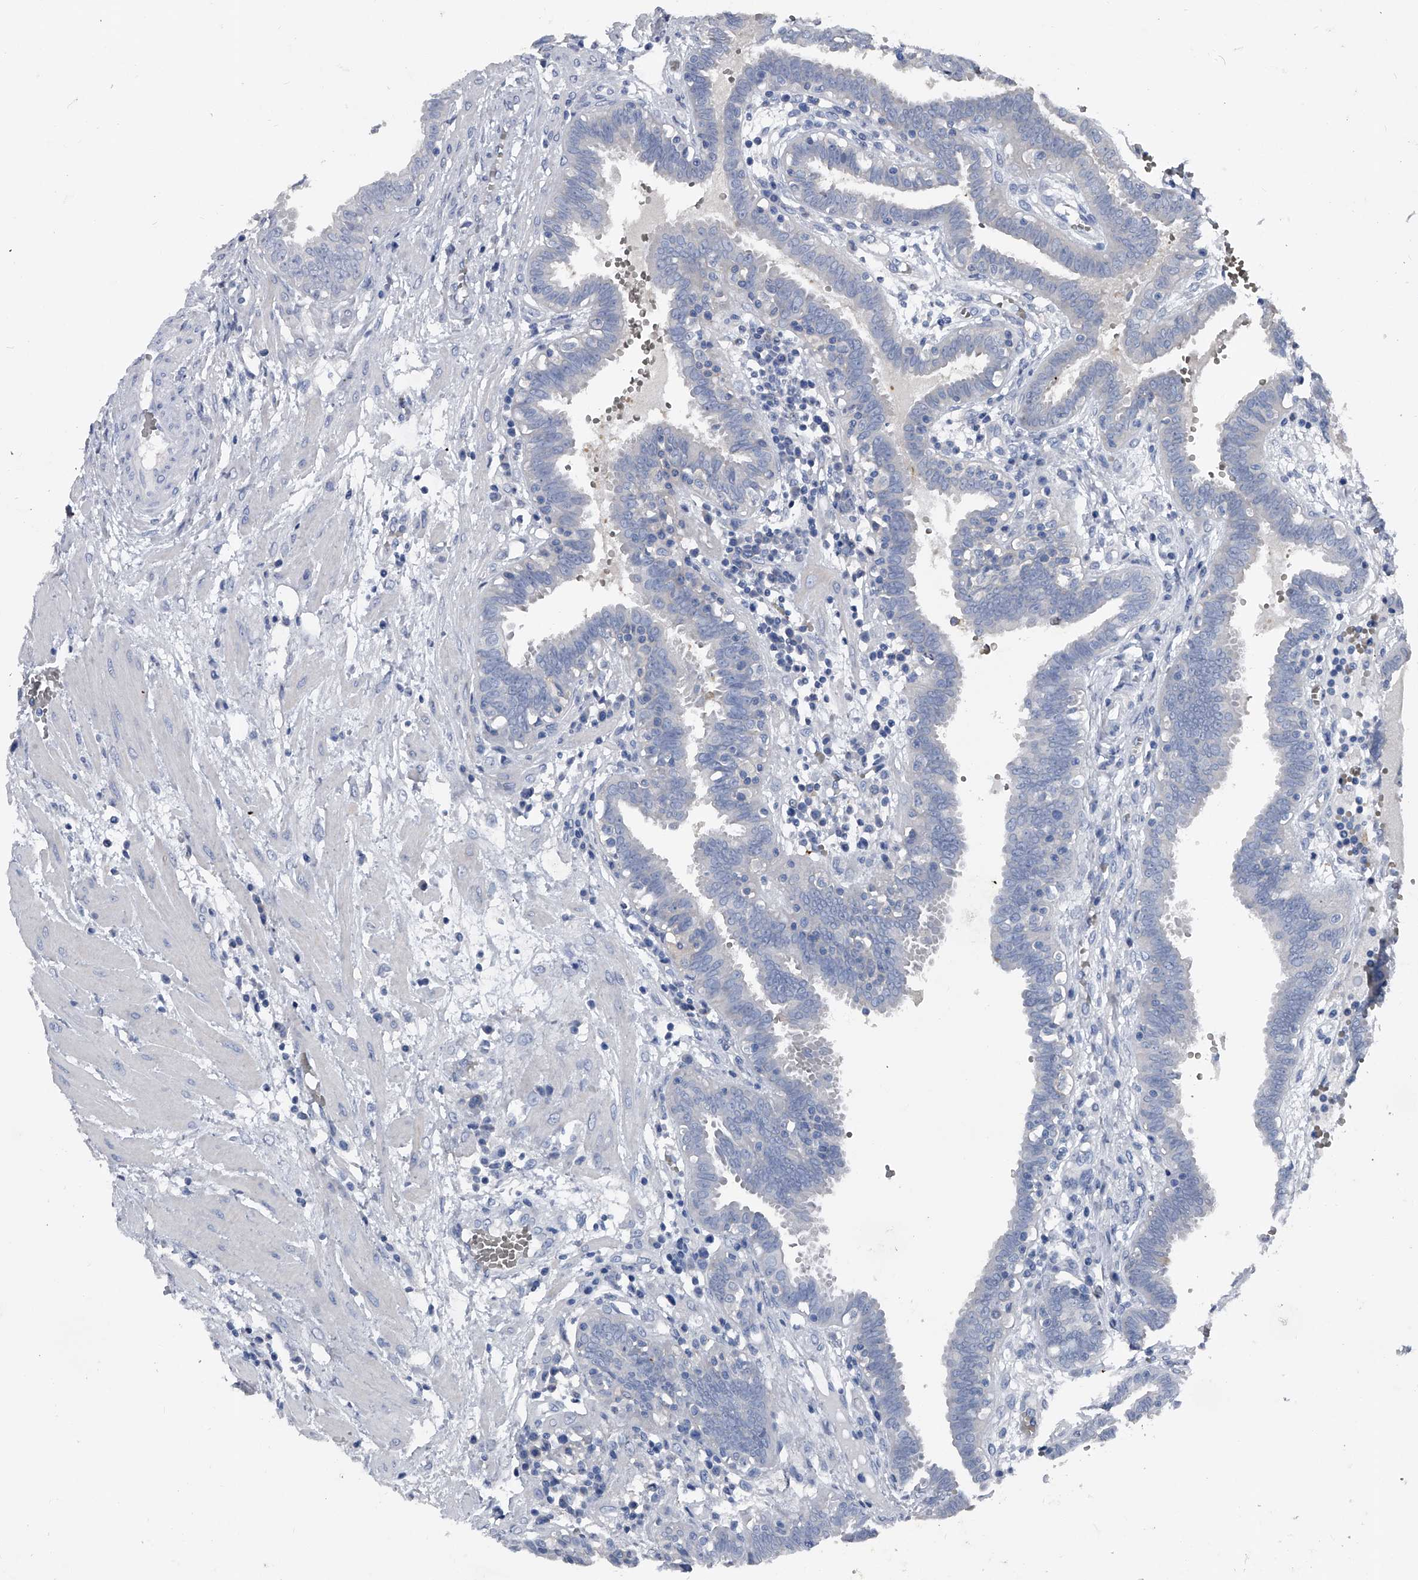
{"staining": {"intensity": "negative", "quantity": "none", "location": "none"}, "tissue": "fallopian tube", "cell_type": "Glandular cells", "image_type": "normal", "snomed": [{"axis": "morphology", "description": "Normal tissue, NOS"}, {"axis": "topography", "description": "Fallopian tube"}, {"axis": "topography", "description": "Placenta"}], "caption": "Protein analysis of benign fallopian tube reveals no significant positivity in glandular cells.", "gene": "KIF13A", "patient": {"sex": "female", "age": 32}}